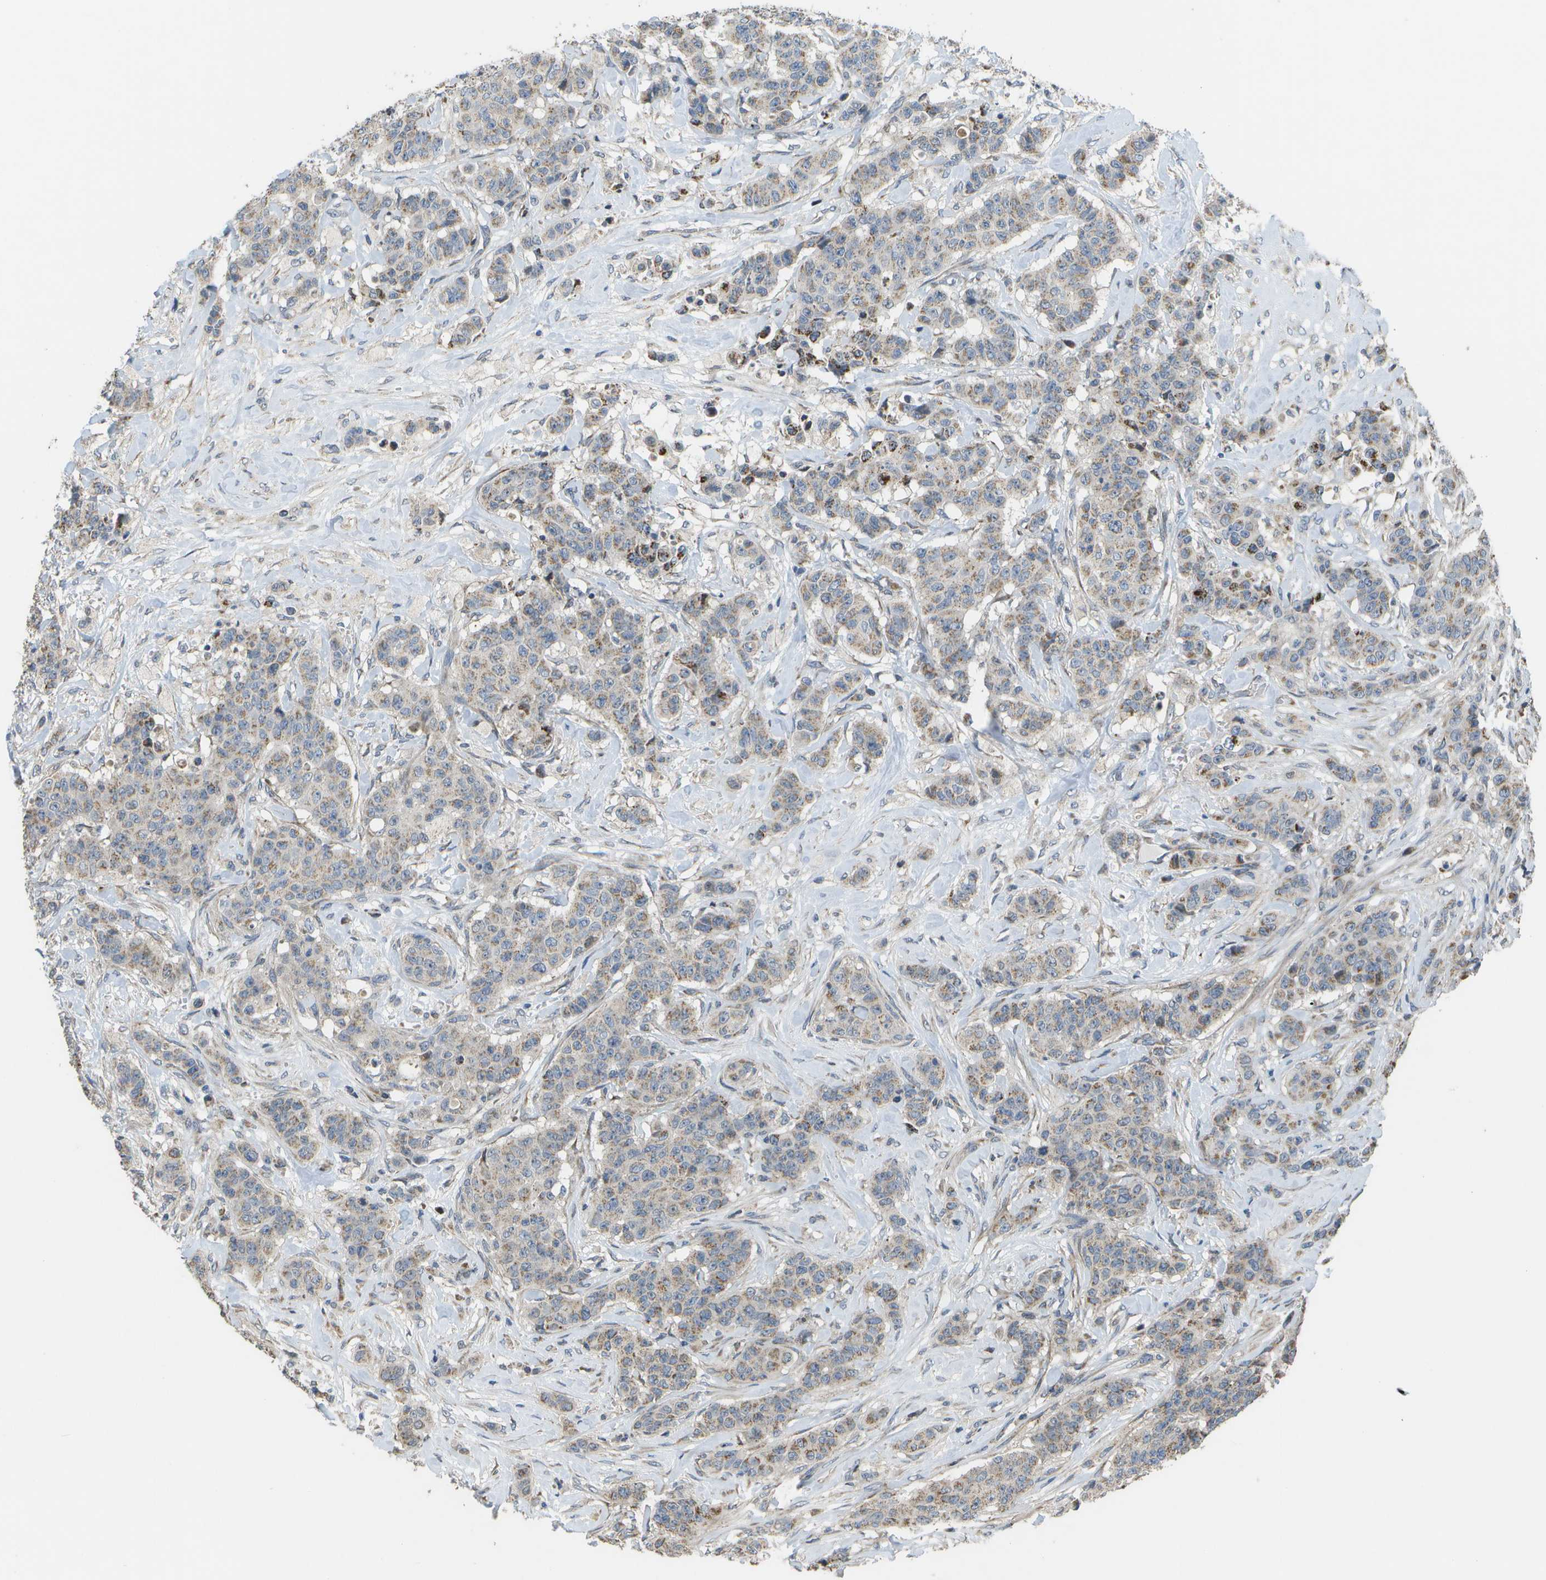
{"staining": {"intensity": "weak", "quantity": ">75%", "location": "cytoplasmic/membranous"}, "tissue": "breast cancer", "cell_type": "Tumor cells", "image_type": "cancer", "snomed": [{"axis": "morphology", "description": "Normal tissue, NOS"}, {"axis": "morphology", "description": "Duct carcinoma"}, {"axis": "topography", "description": "Breast"}], "caption": "Human breast infiltrating ductal carcinoma stained with a brown dye demonstrates weak cytoplasmic/membranous positive positivity in approximately >75% of tumor cells.", "gene": "HADHA", "patient": {"sex": "female", "age": 40}}